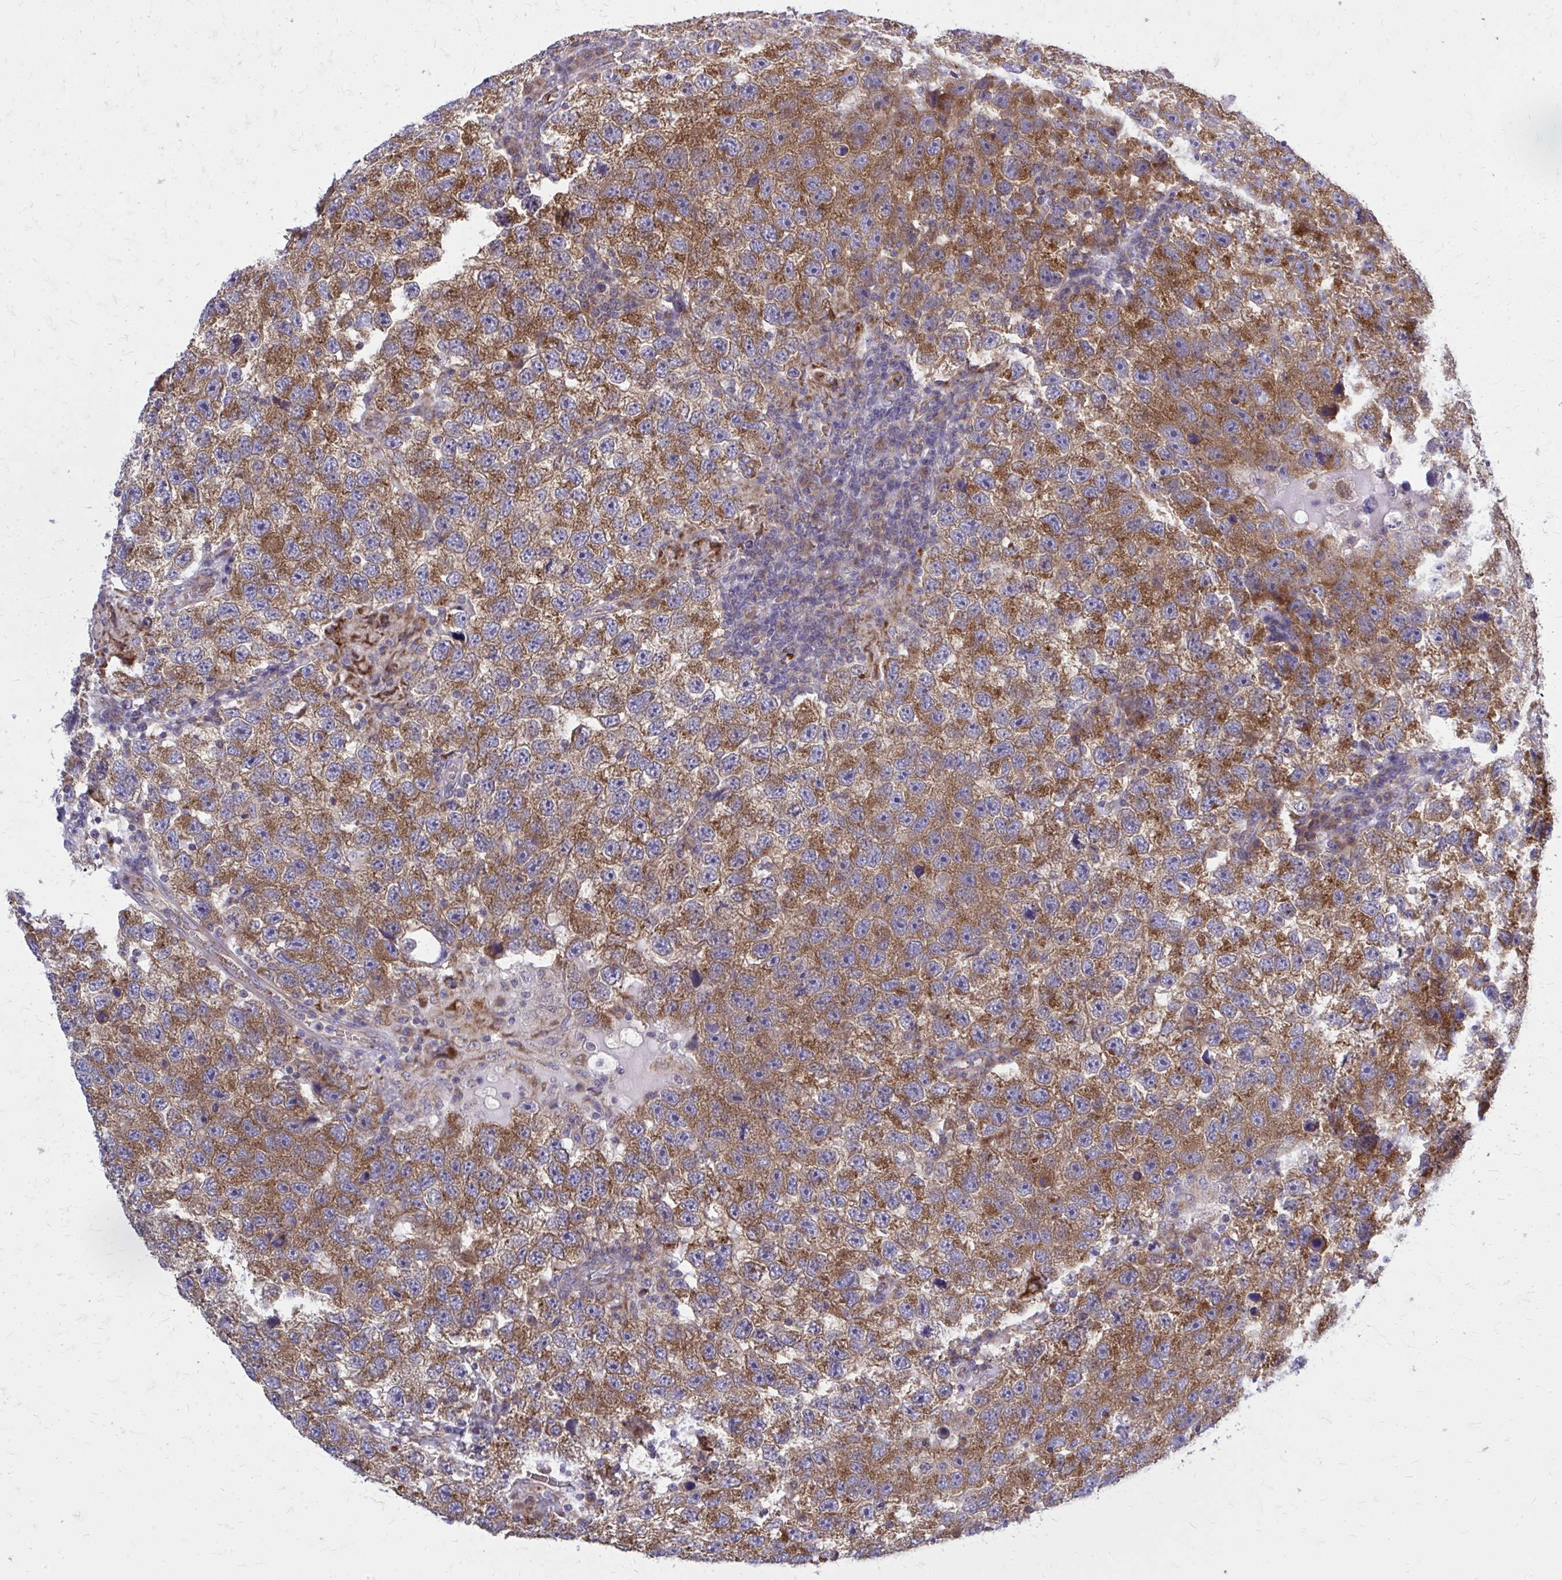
{"staining": {"intensity": "strong", "quantity": ">75%", "location": "cytoplasmic/membranous"}, "tissue": "testis cancer", "cell_type": "Tumor cells", "image_type": "cancer", "snomed": [{"axis": "morphology", "description": "Seminoma, NOS"}, {"axis": "topography", "description": "Testis"}], "caption": "The image exhibits a brown stain indicating the presence of a protein in the cytoplasmic/membranous of tumor cells in testis seminoma. The protein is shown in brown color, while the nuclei are stained blue.", "gene": "PDK4", "patient": {"sex": "male", "age": 26}}